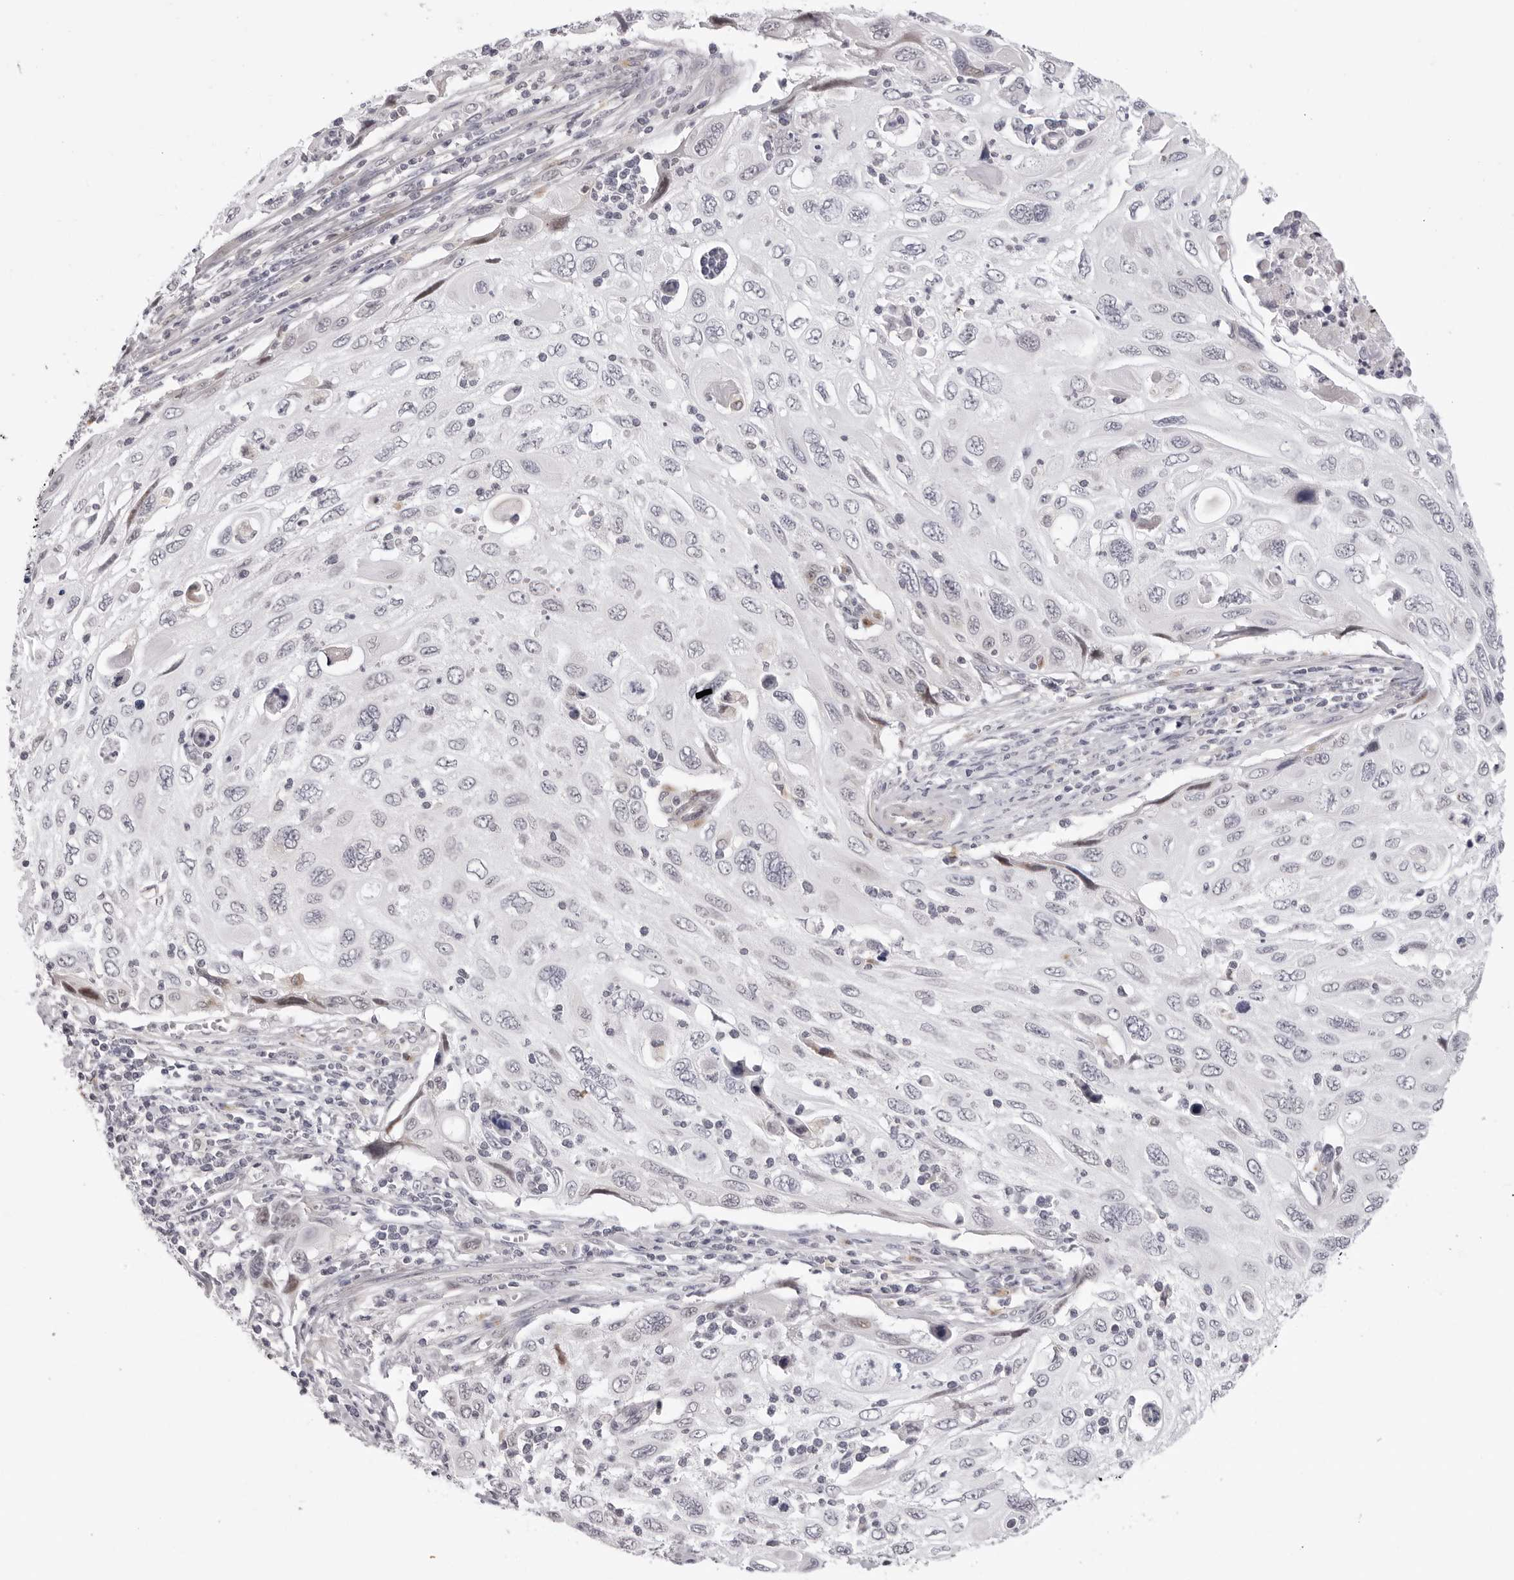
{"staining": {"intensity": "negative", "quantity": "none", "location": "none"}, "tissue": "cervical cancer", "cell_type": "Tumor cells", "image_type": "cancer", "snomed": [{"axis": "morphology", "description": "Squamous cell carcinoma, NOS"}, {"axis": "topography", "description": "Cervix"}], "caption": "Squamous cell carcinoma (cervical) stained for a protein using IHC shows no staining tumor cells.", "gene": "SUGCT", "patient": {"sex": "female", "age": 70}}